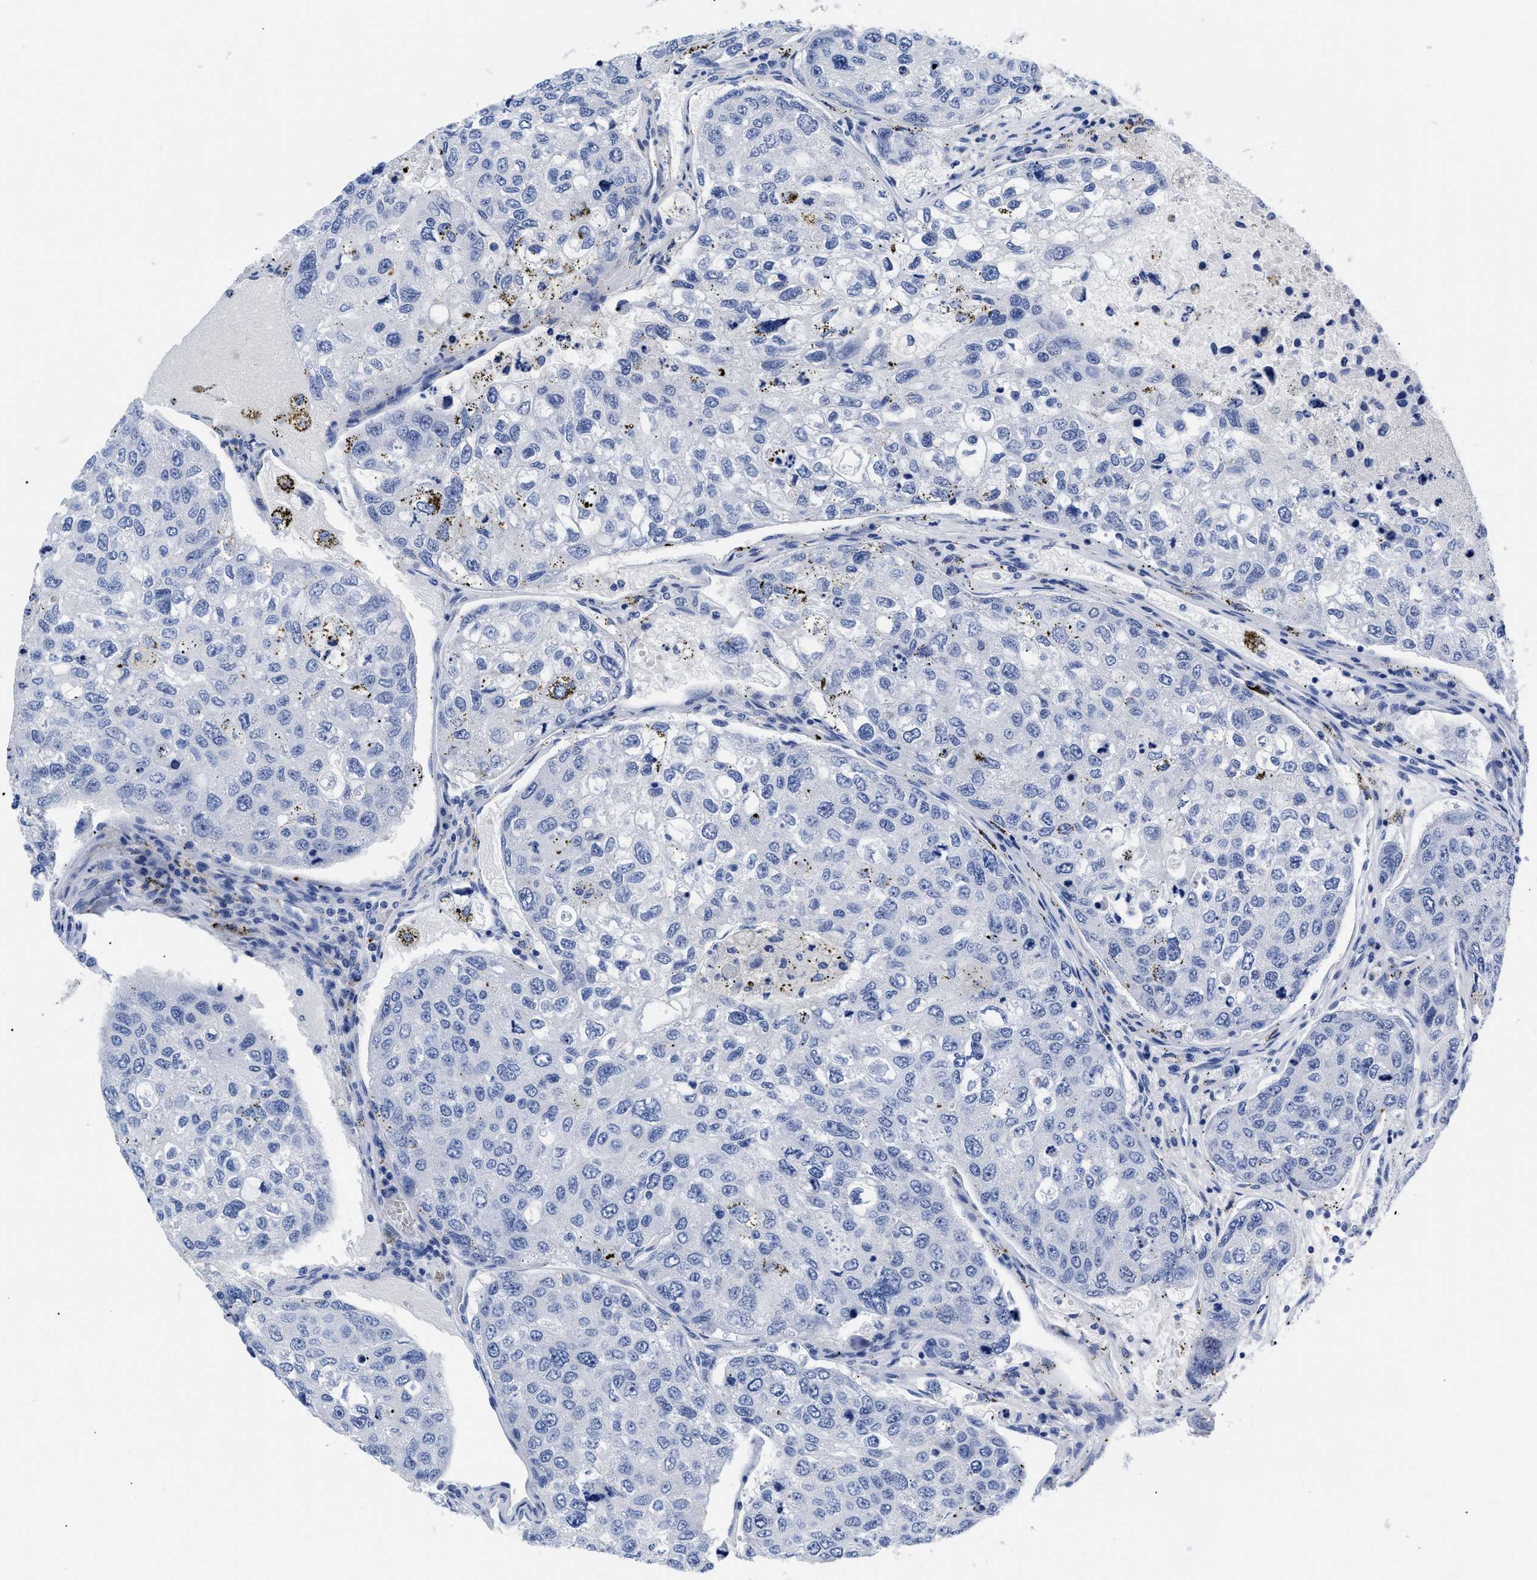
{"staining": {"intensity": "negative", "quantity": "none", "location": "none"}, "tissue": "urothelial cancer", "cell_type": "Tumor cells", "image_type": "cancer", "snomed": [{"axis": "morphology", "description": "Urothelial carcinoma, High grade"}, {"axis": "topography", "description": "Lymph node"}, {"axis": "topography", "description": "Urinary bladder"}], "caption": "Urothelial cancer was stained to show a protein in brown. There is no significant positivity in tumor cells.", "gene": "TREML1", "patient": {"sex": "male", "age": 51}}